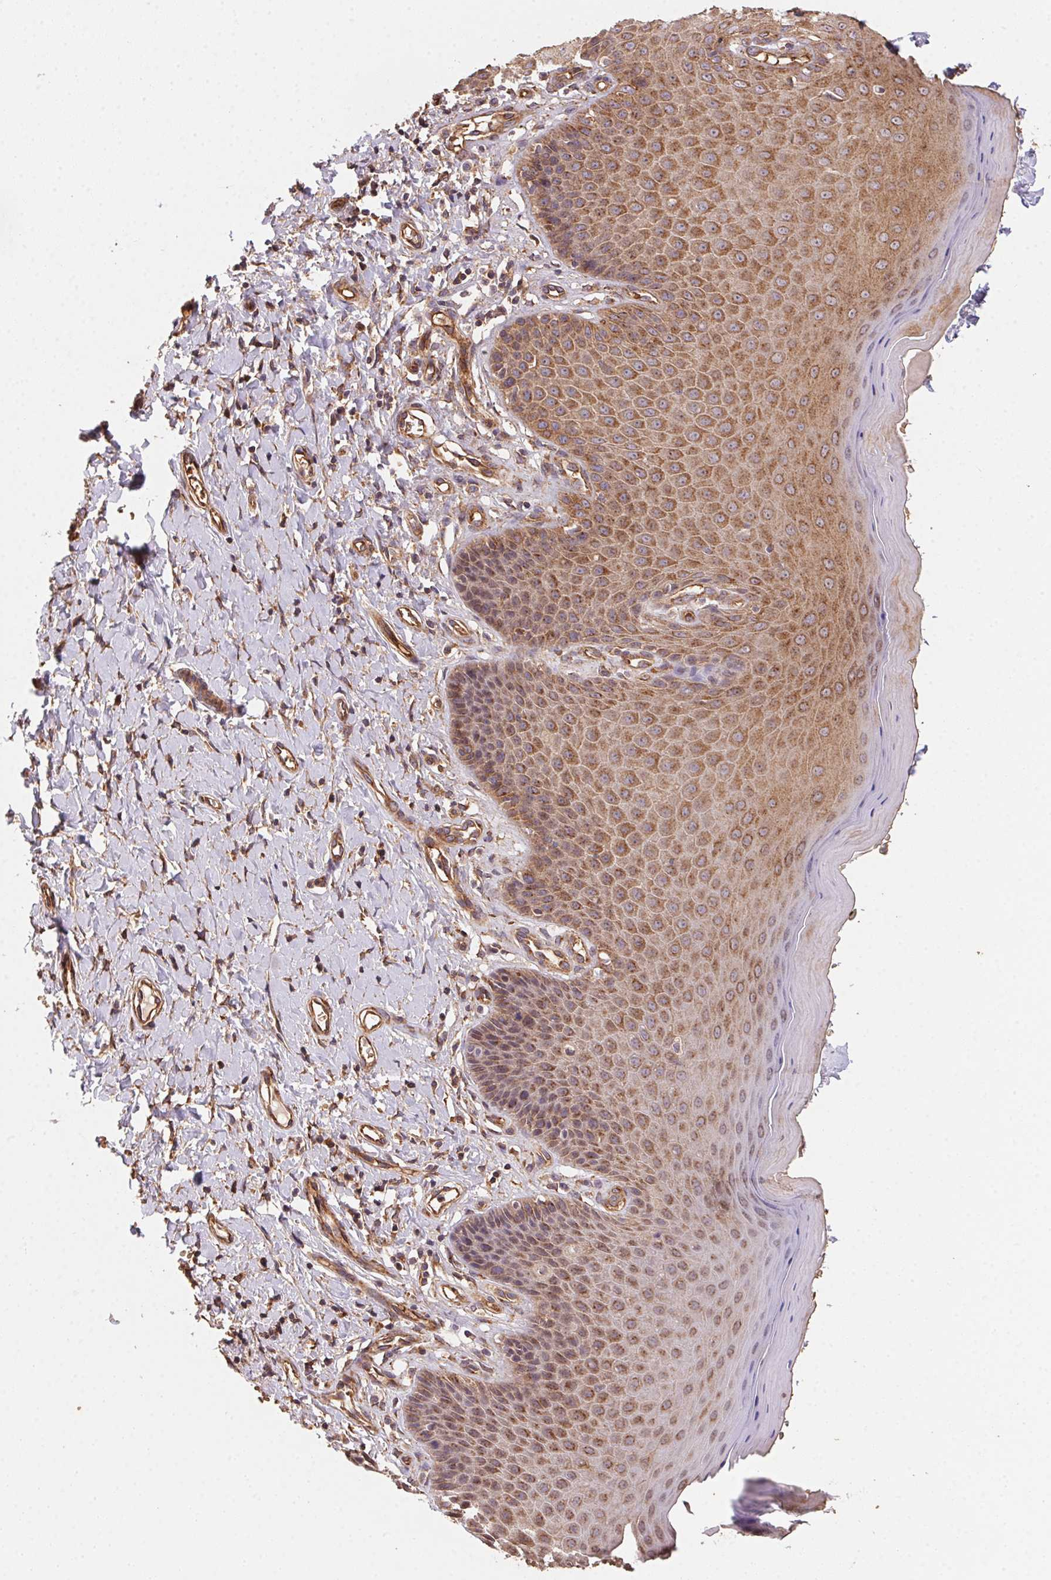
{"staining": {"intensity": "strong", "quantity": ">75%", "location": "cytoplasmic/membranous"}, "tissue": "vagina", "cell_type": "Squamous epithelial cells", "image_type": "normal", "snomed": [{"axis": "morphology", "description": "Normal tissue, NOS"}, {"axis": "topography", "description": "Vagina"}], "caption": "Vagina stained with a brown dye displays strong cytoplasmic/membranous positive staining in approximately >75% of squamous epithelial cells.", "gene": "USE1", "patient": {"sex": "female", "age": 83}}